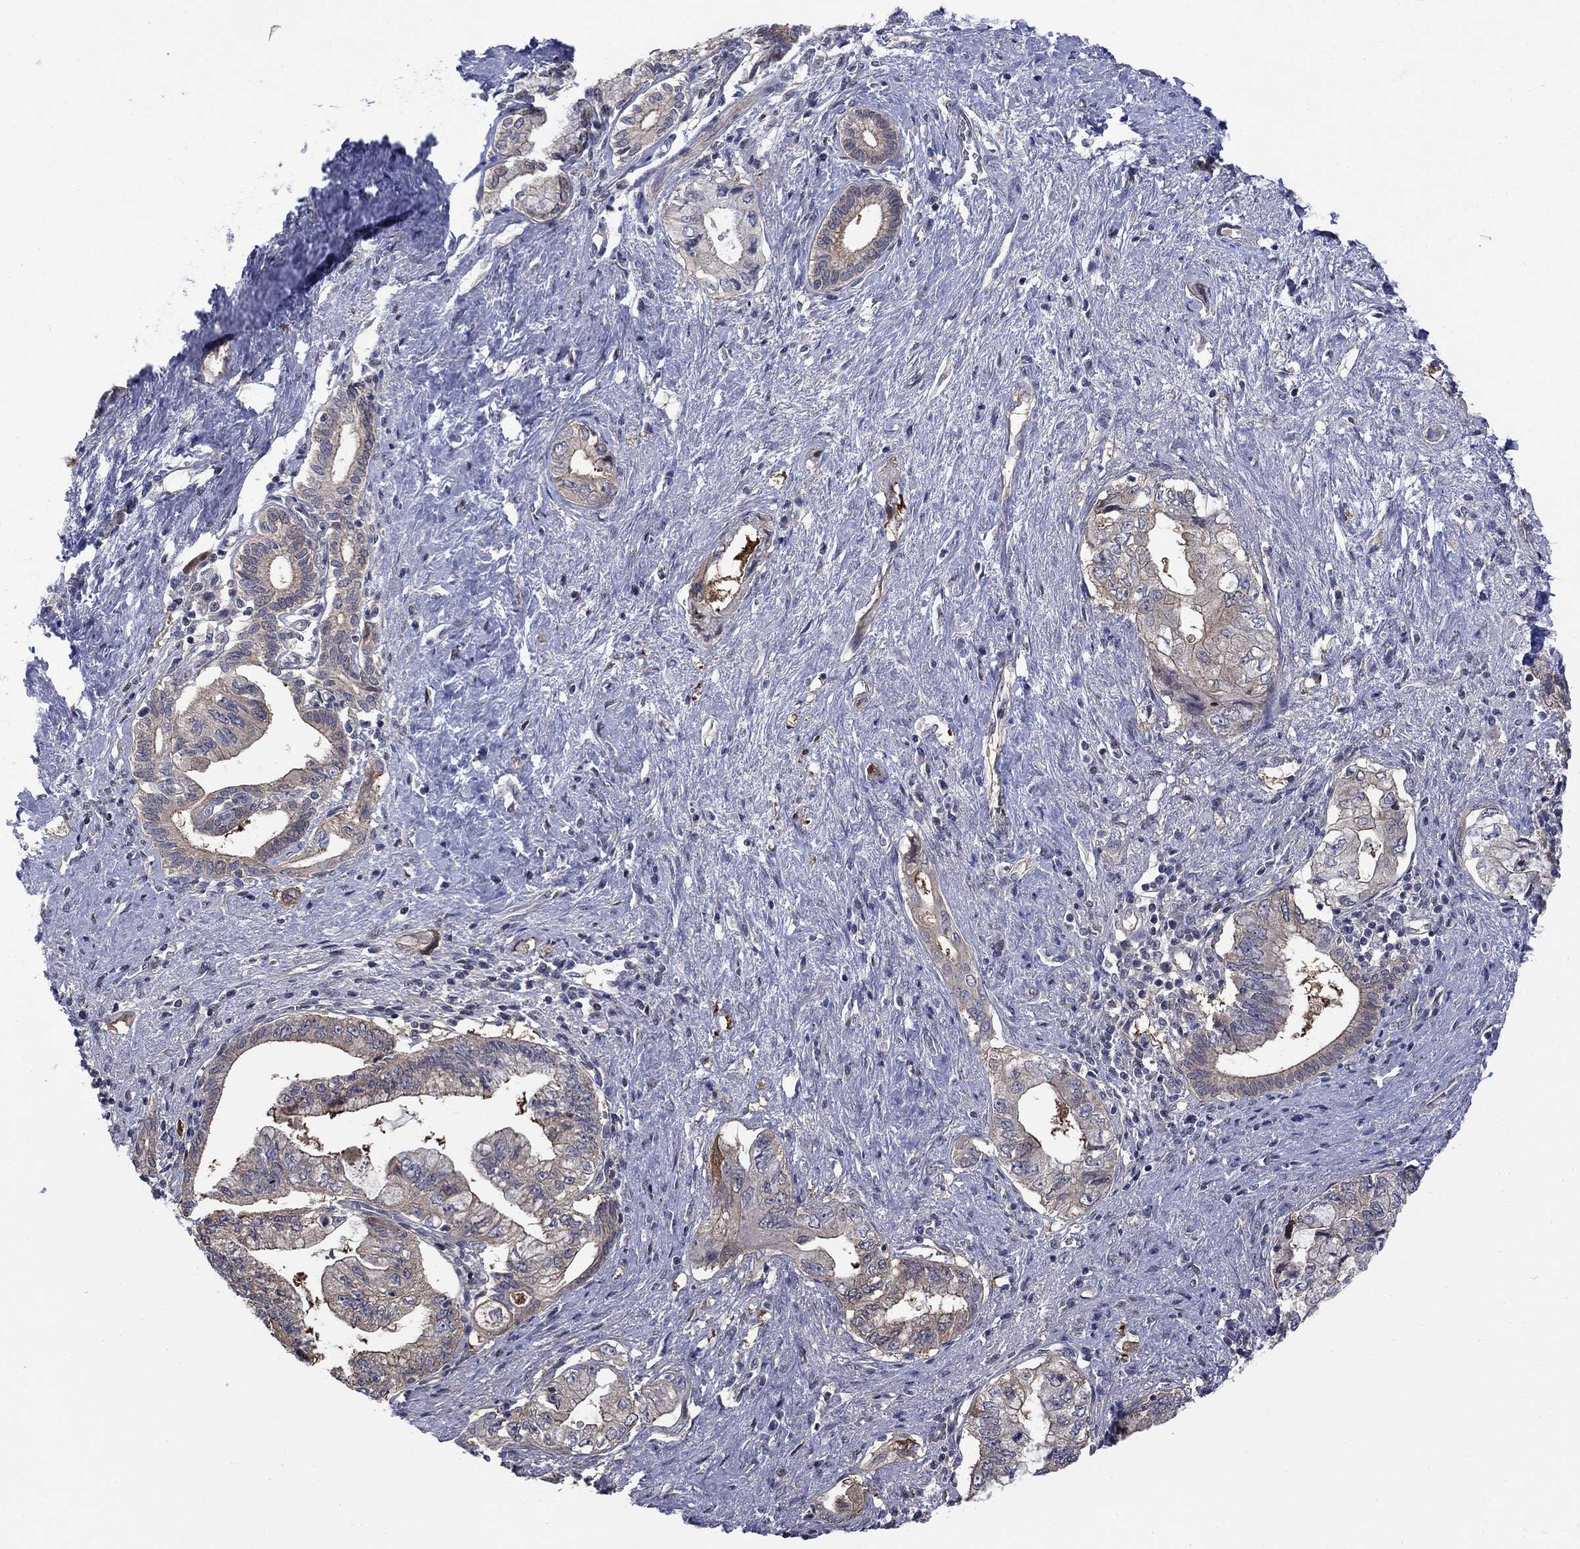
{"staining": {"intensity": "weak", "quantity": "25%-75%", "location": "cytoplasmic/membranous"}, "tissue": "pancreatic cancer", "cell_type": "Tumor cells", "image_type": "cancer", "snomed": [{"axis": "morphology", "description": "Adenocarcinoma, NOS"}, {"axis": "topography", "description": "Pancreas"}], "caption": "Immunohistochemistry (IHC) (DAB) staining of pancreatic adenocarcinoma displays weak cytoplasmic/membranous protein staining in about 25%-75% of tumor cells.", "gene": "PDZD2", "patient": {"sex": "female", "age": 73}}